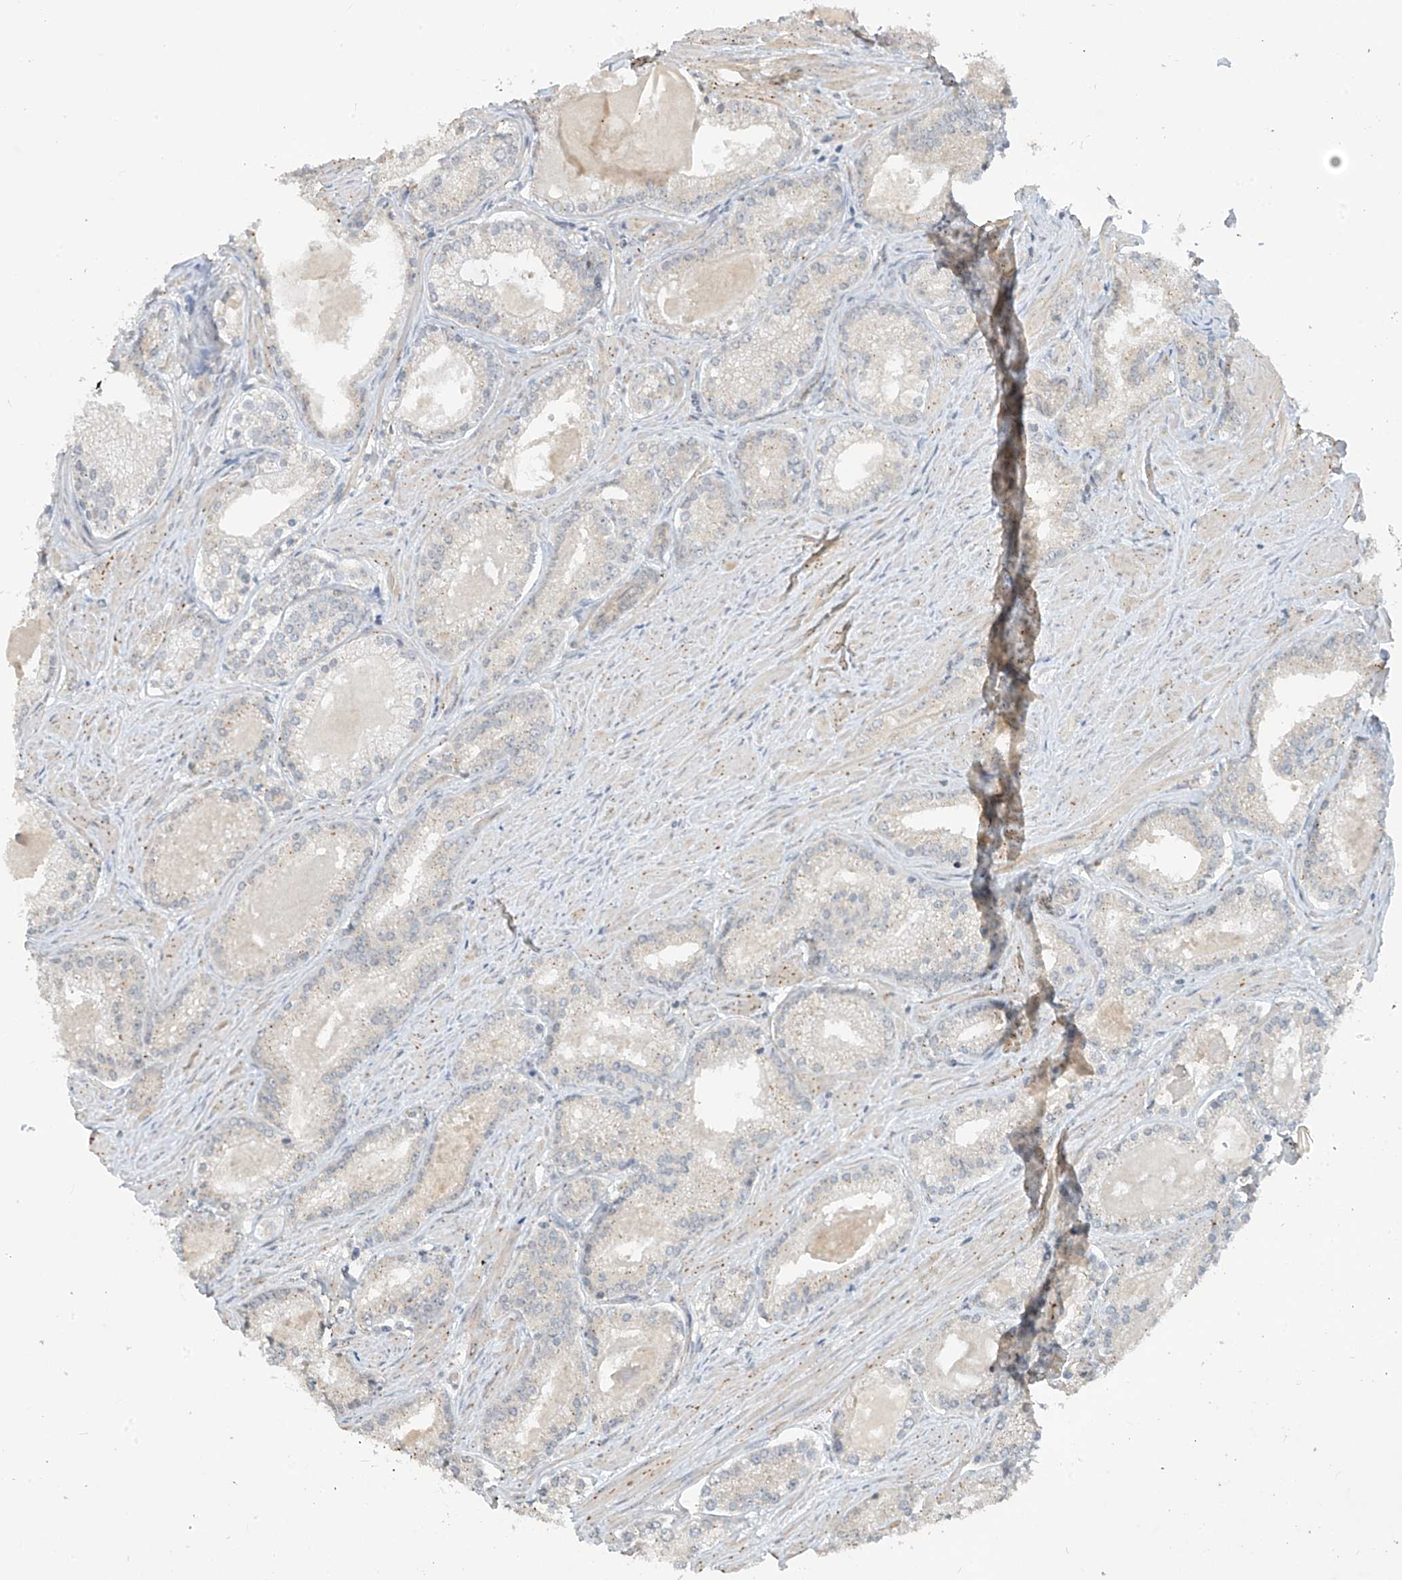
{"staining": {"intensity": "weak", "quantity": "<25%", "location": "cytoplasmic/membranous"}, "tissue": "prostate cancer", "cell_type": "Tumor cells", "image_type": "cancer", "snomed": [{"axis": "morphology", "description": "Adenocarcinoma, Low grade"}, {"axis": "topography", "description": "Prostate"}], "caption": "This micrograph is of prostate cancer (adenocarcinoma (low-grade)) stained with immunohistochemistry to label a protein in brown with the nuclei are counter-stained blue. There is no staining in tumor cells.", "gene": "DGKQ", "patient": {"sex": "male", "age": 54}}